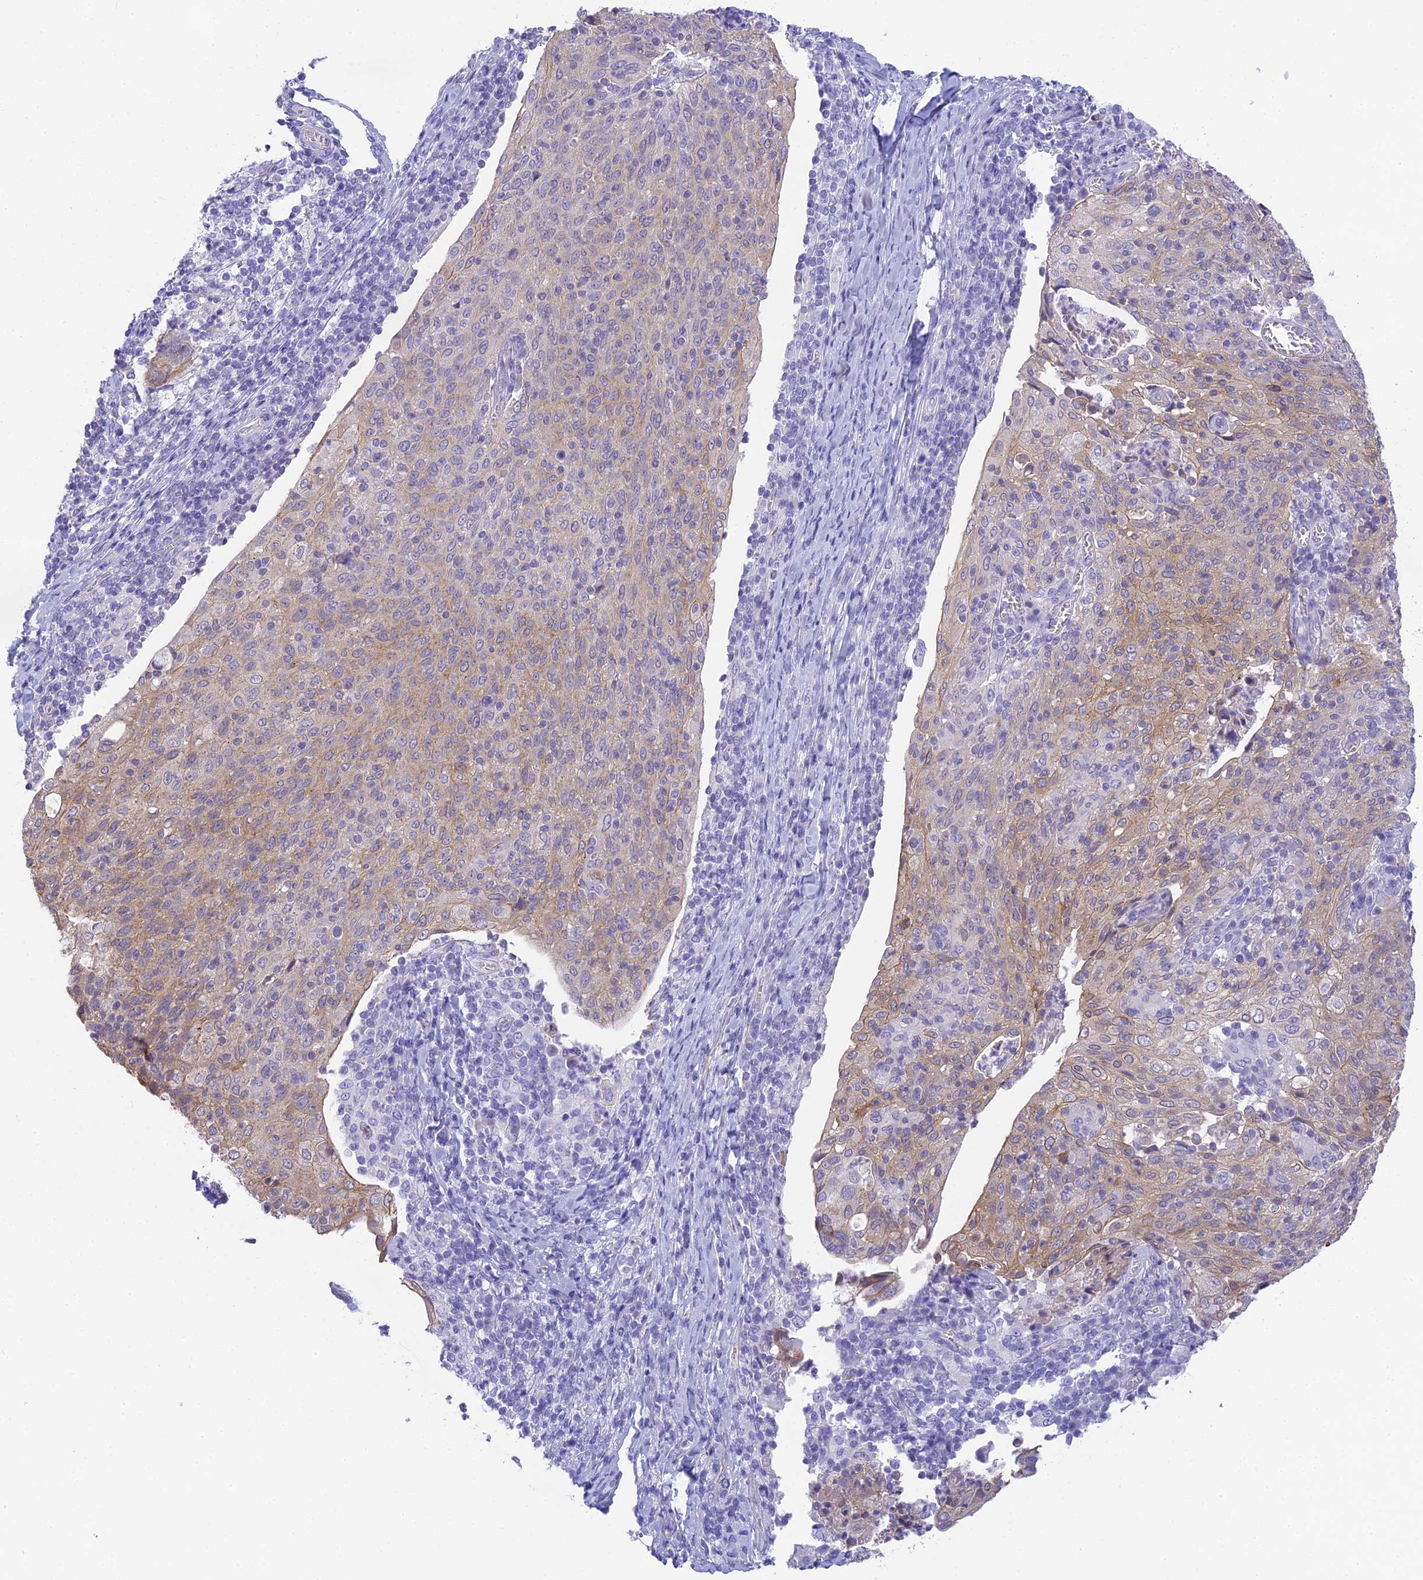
{"staining": {"intensity": "moderate", "quantity": "<25%", "location": "cytoplasmic/membranous"}, "tissue": "cervical cancer", "cell_type": "Tumor cells", "image_type": "cancer", "snomed": [{"axis": "morphology", "description": "Squamous cell carcinoma, NOS"}, {"axis": "topography", "description": "Cervix"}], "caption": "High-magnification brightfield microscopy of squamous cell carcinoma (cervical) stained with DAB (brown) and counterstained with hematoxylin (blue). tumor cells exhibit moderate cytoplasmic/membranous positivity is appreciated in approximately<25% of cells.", "gene": "TACSTD2", "patient": {"sex": "female", "age": 52}}